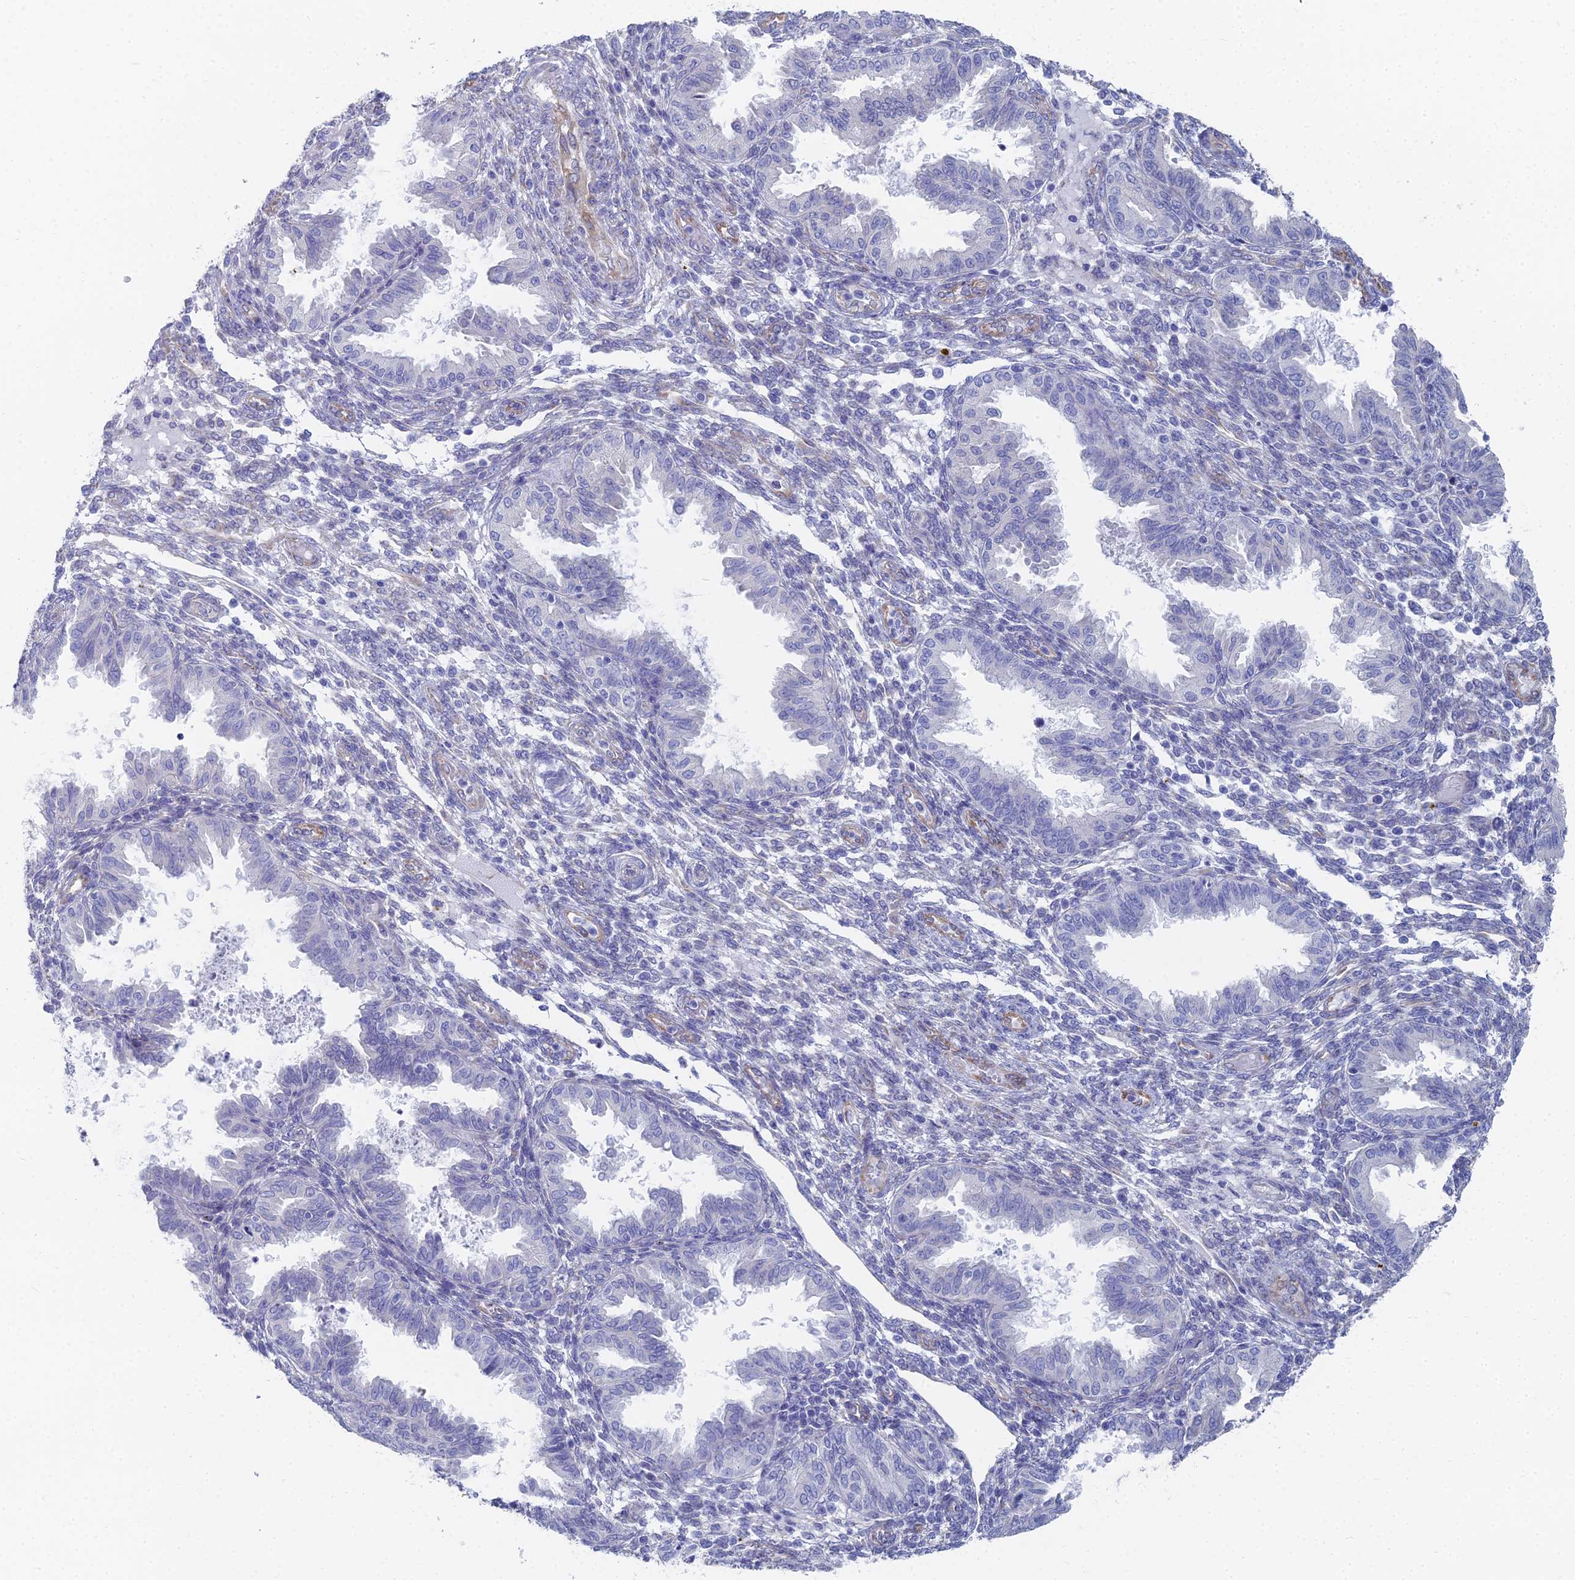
{"staining": {"intensity": "negative", "quantity": "none", "location": "none"}, "tissue": "endometrium", "cell_type": "Cells in endometrial stroma", "image_type": "normal", "snomed": [{"axis": "morphology", "description": "Normal tissue, NOS"}, {"axis": "topography", "description": "Endometrium"}], "caption": "High magnification brightfield microscopy of normal endometrium stained with DAB (3,3'-diaminobenzidine) (brown) and counterstained with hematoxylin (blue): cells in endometrial stroma show no significant positivity.", "gene": "TNNT3", "patient": {"sex": "female", "age": 33}}